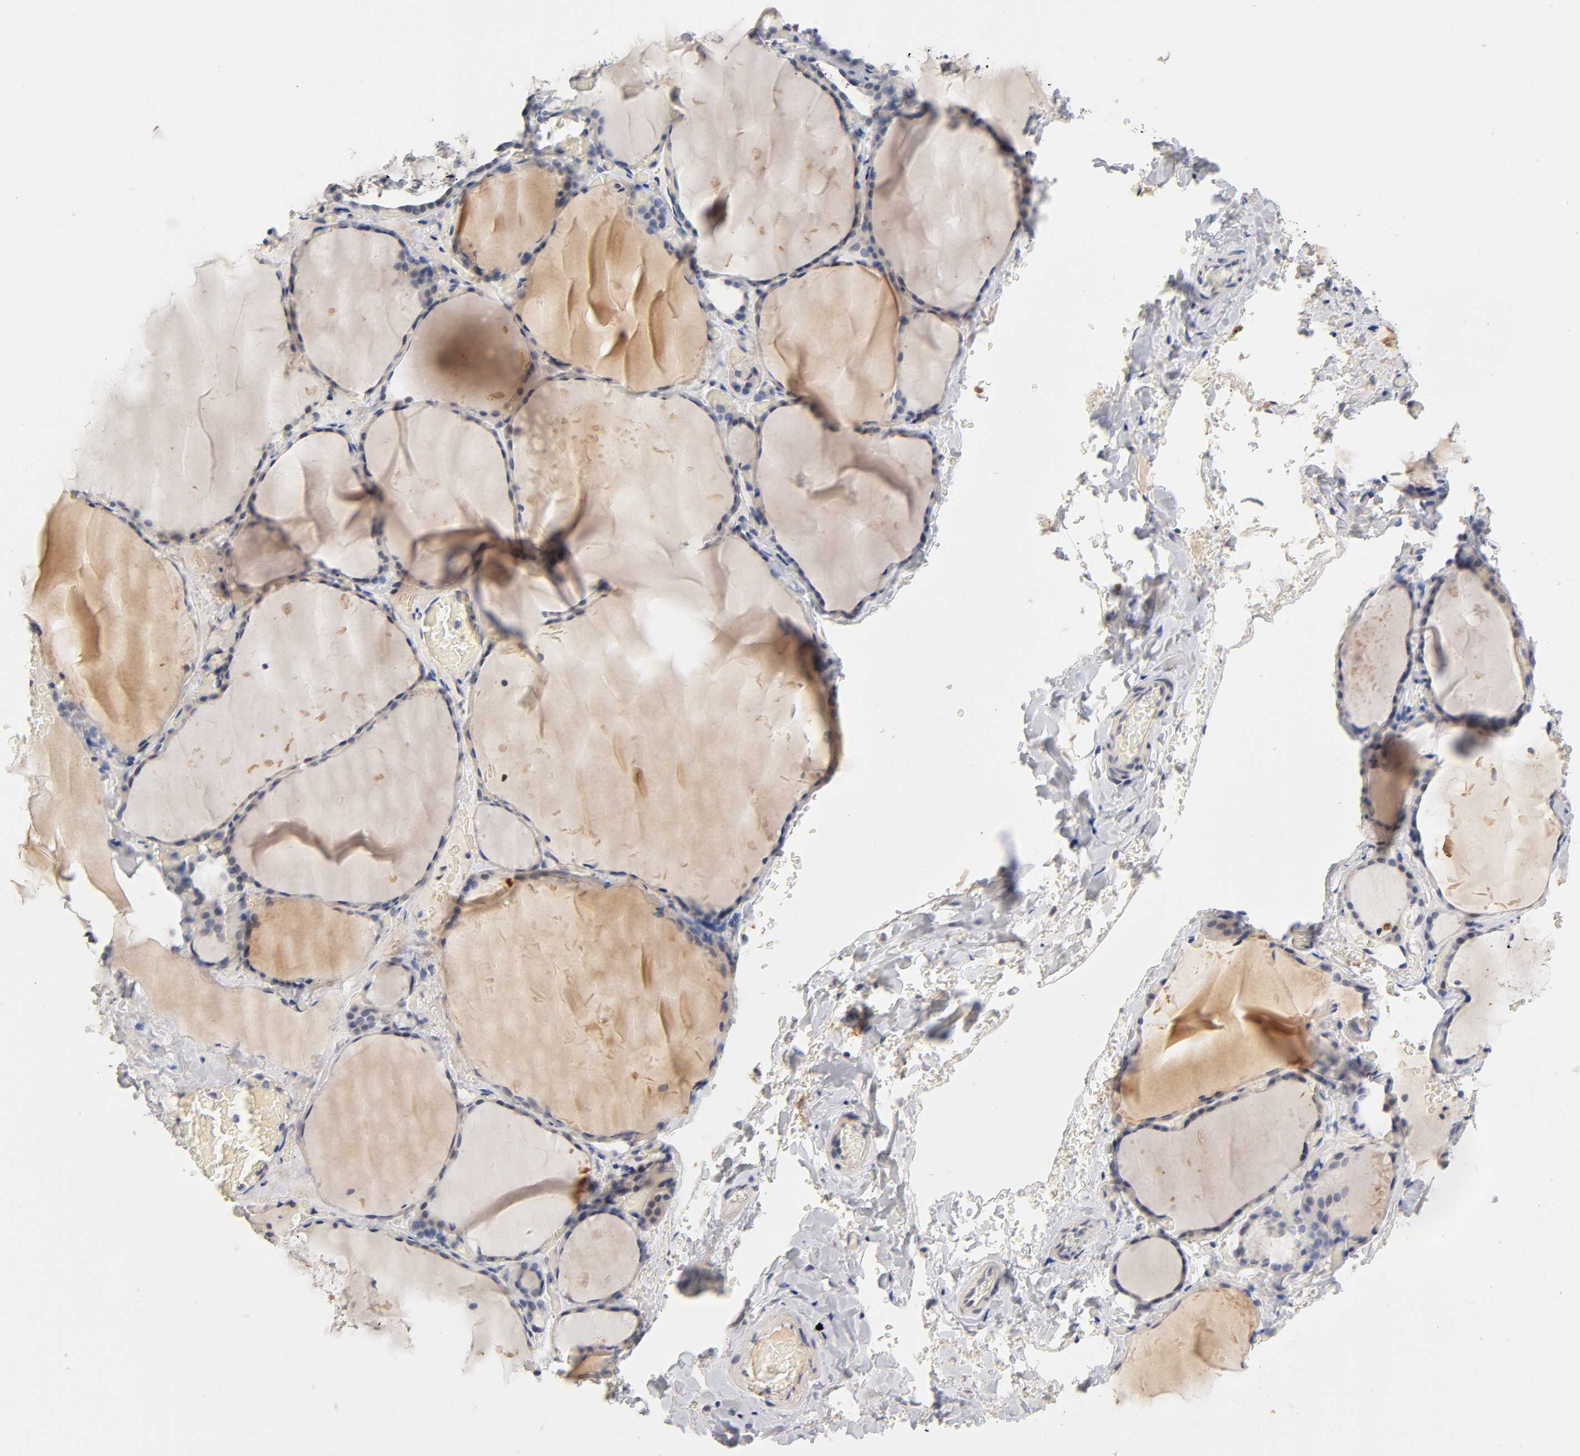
{"staining": {"intensity": "negative", "quantity": "none", "location": "none"}, "tissue": "thyroid gland", "cell_type": "Glandular cells", "image_type": "normal", "snomed": [{"axis": "morphology", "description": "Normal tissue, NOS"}, {"axis": "topography", "description": "Thyroid gland"}], "caption": "Immunohistochemistry (IHC) histopathology image of benign human thyroid gland stained for a protein (brown), which demonstrates no expression in glandular cells.", "gene": "OVOL1", "patient": {"sex": "female", "age": 22}}